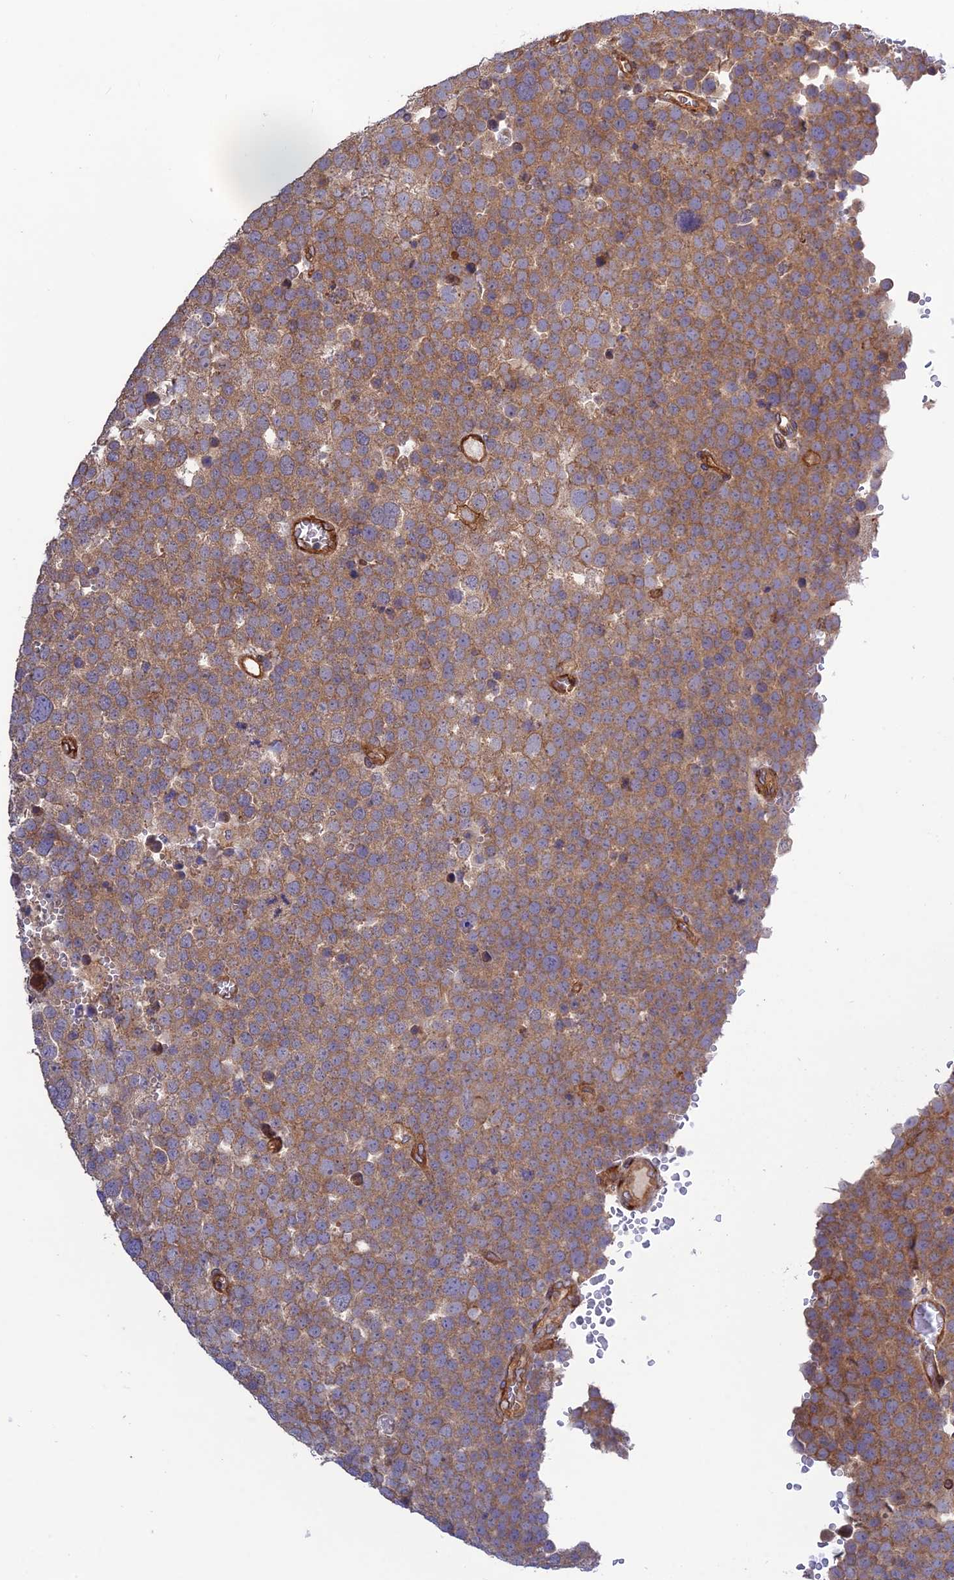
{"staining": {"intensity": "moderate", "quantity": ">75%", "location": "cytoplasmic/membranous"}, "tissue": "testis cancer", "cell_type": "Tumor cells", "image_type": "cancer", "snomed": [{"axis": "morphology", "description": "Seminoma, NOS"}, {"axis": "topography", "description": "Testis"}], "caption": "Testis cancer (seminoma) stained for a protein demonstrates moderate cytoplasmic/membranous positivity in tumor cells. The protein is stained brown, and the nuclei are stained in blue (DAB (3,3'-diaminobenzidine) IHC with brightfield microscopy, high magnification).", "gene": "CRTAP", "patient": {"sex": "male", "age": 71}}